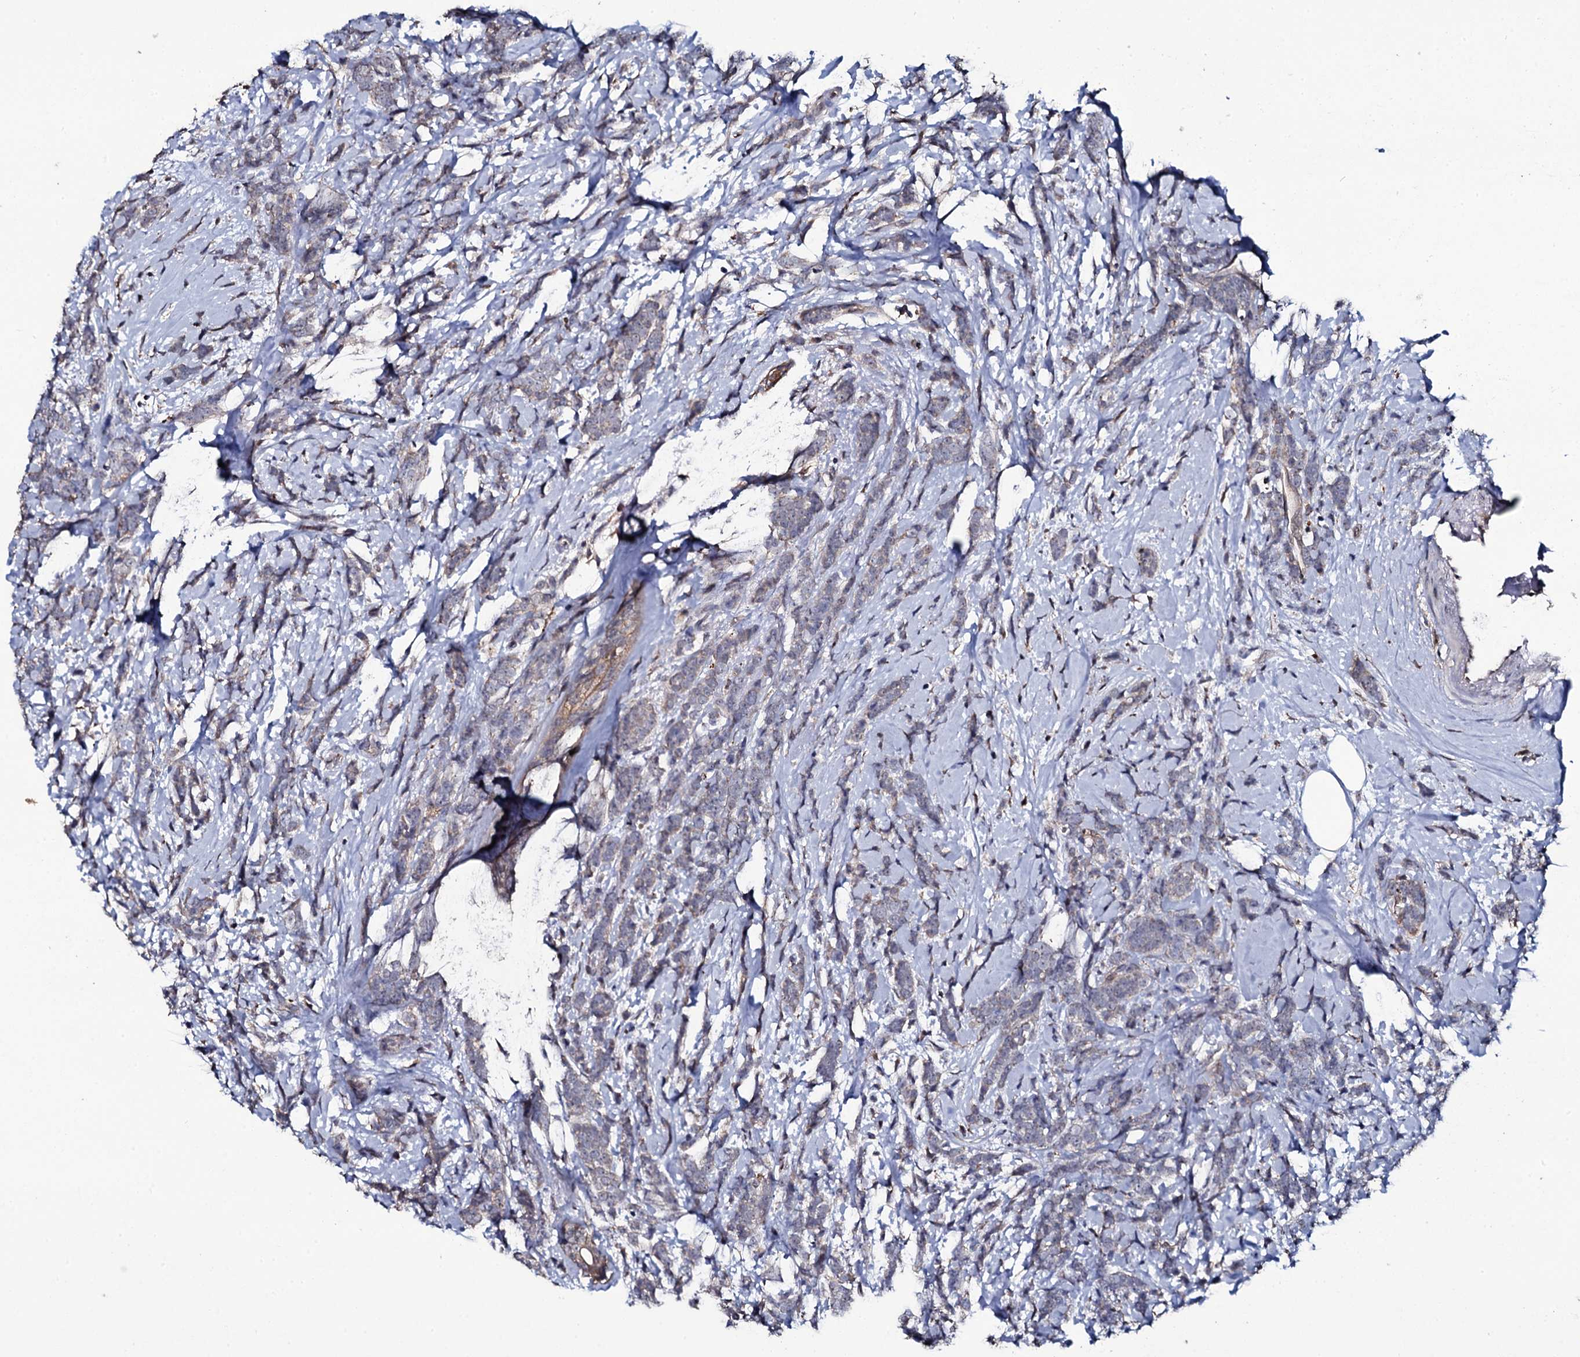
{"staining": {"intensity": "weak", "quantity": "<25%", "location": "cytoplasmic/membranous"}, "tissue": "breast cancer", "cell_type": "Tumor cells", "image_type": "cancer", "snomed": [{"axis": "morphology", "description": "Lobular carcinoma"}, {"axis": "topography", "description": "Breast"}], "caption": "DAB (3,3'-diaminobenzidine) immunohistochemical staining of breast cancer displays no significant expression in tumor cells. (IHC, brightfield microscopy, high magnification).", "gene": "CRYL1", "patient": {"sex": "female", "age": 58}}